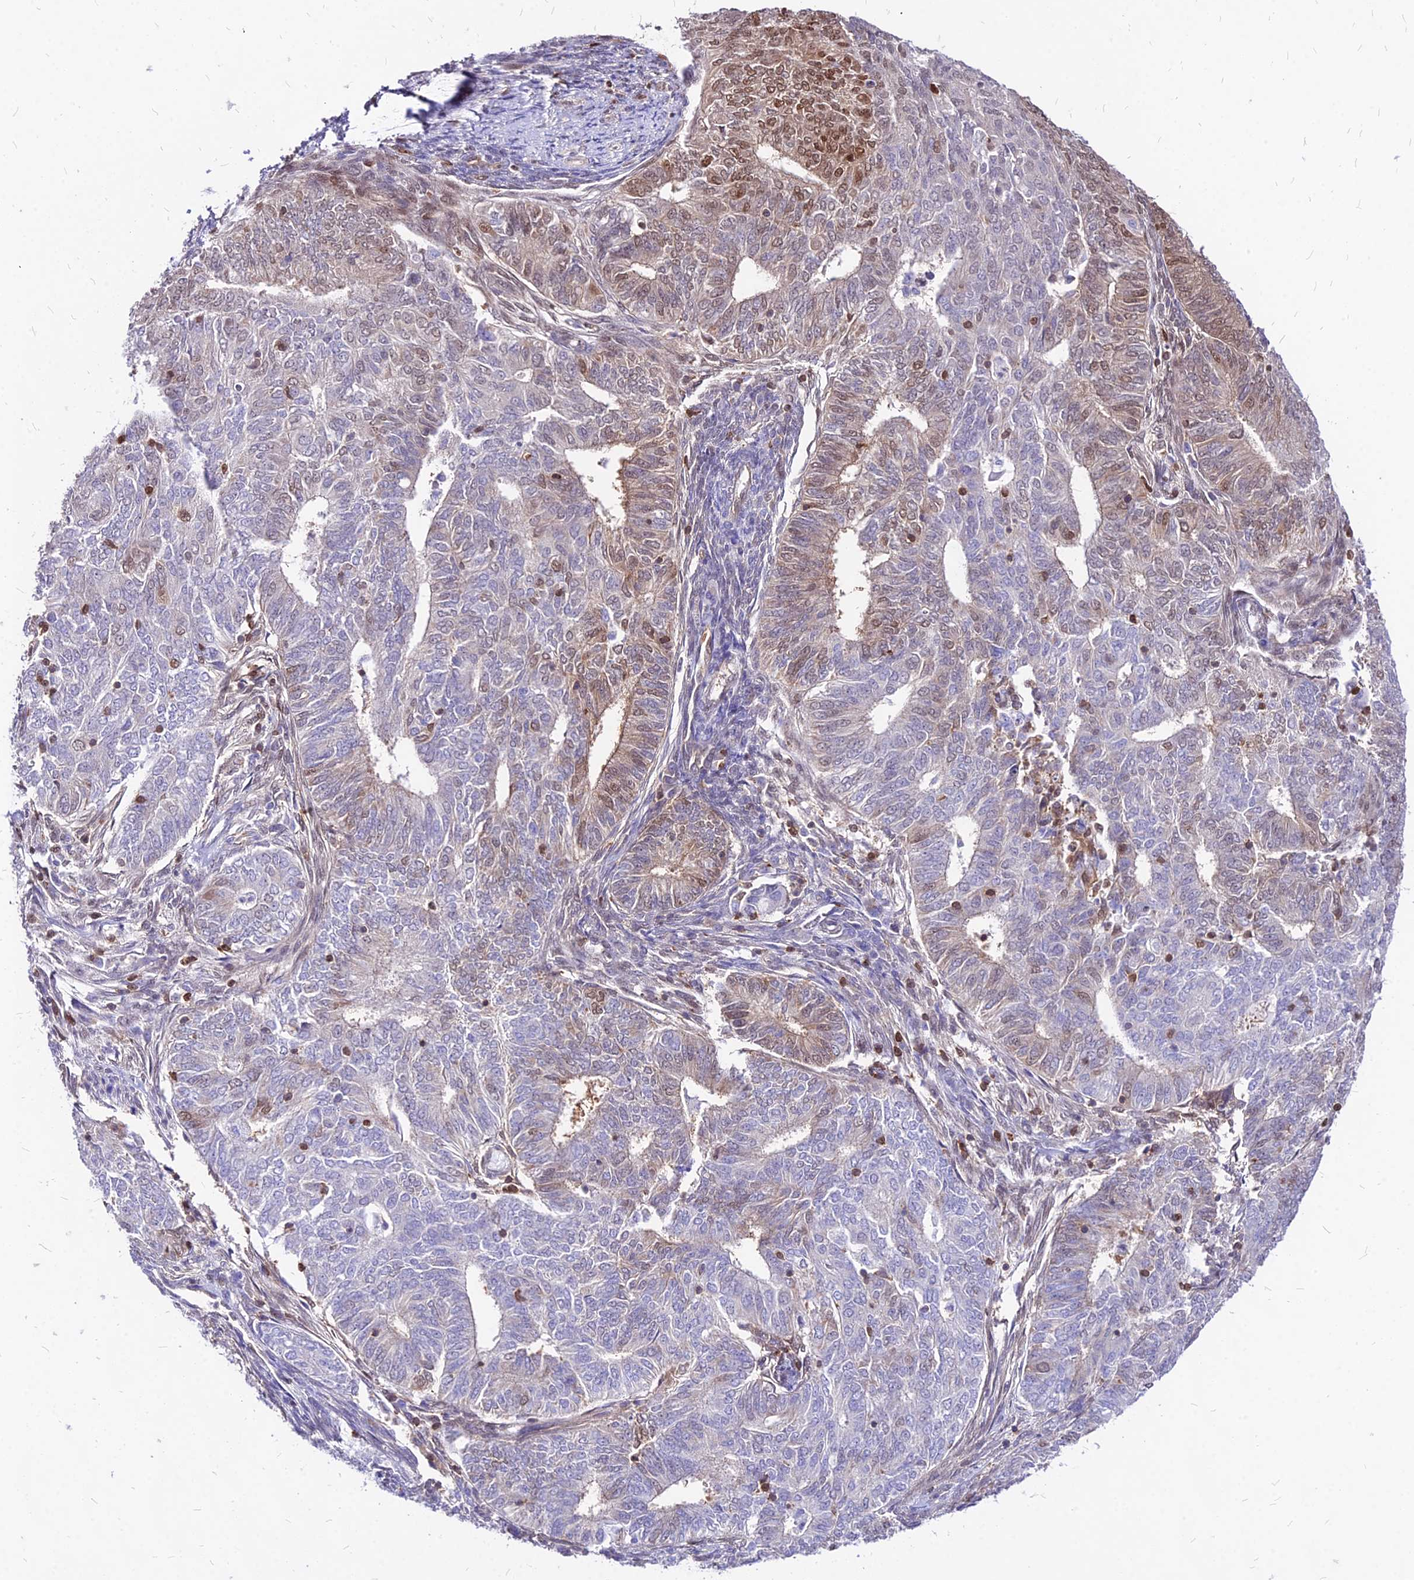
{"staining": {"intensity": "moderate", "quantity": "<25%", "location": "nuclear"}, "tissue": "endometrial cancer", "cell_type": "Tumor cells", "image_type": "cancer", "snomed": [{"axis": "morphology", "description": "Adenocarcinoma, NOS"}, {"axis": "topography", "description": "Endometrium"}], "caption": "Immunohistochemistry (IHC) of human endometrial cancer demonstrates low levels of moderate nuclear expression in about <25% of tumor cells. The staining is performed using DAB (3,3'-diaminobenzidine) brown chromogen to label protein expression. The nuclei are counter-stained blue using hematoxylin.", "gene": "PAXX", "patient": {"sex": "female", "age": 62}}